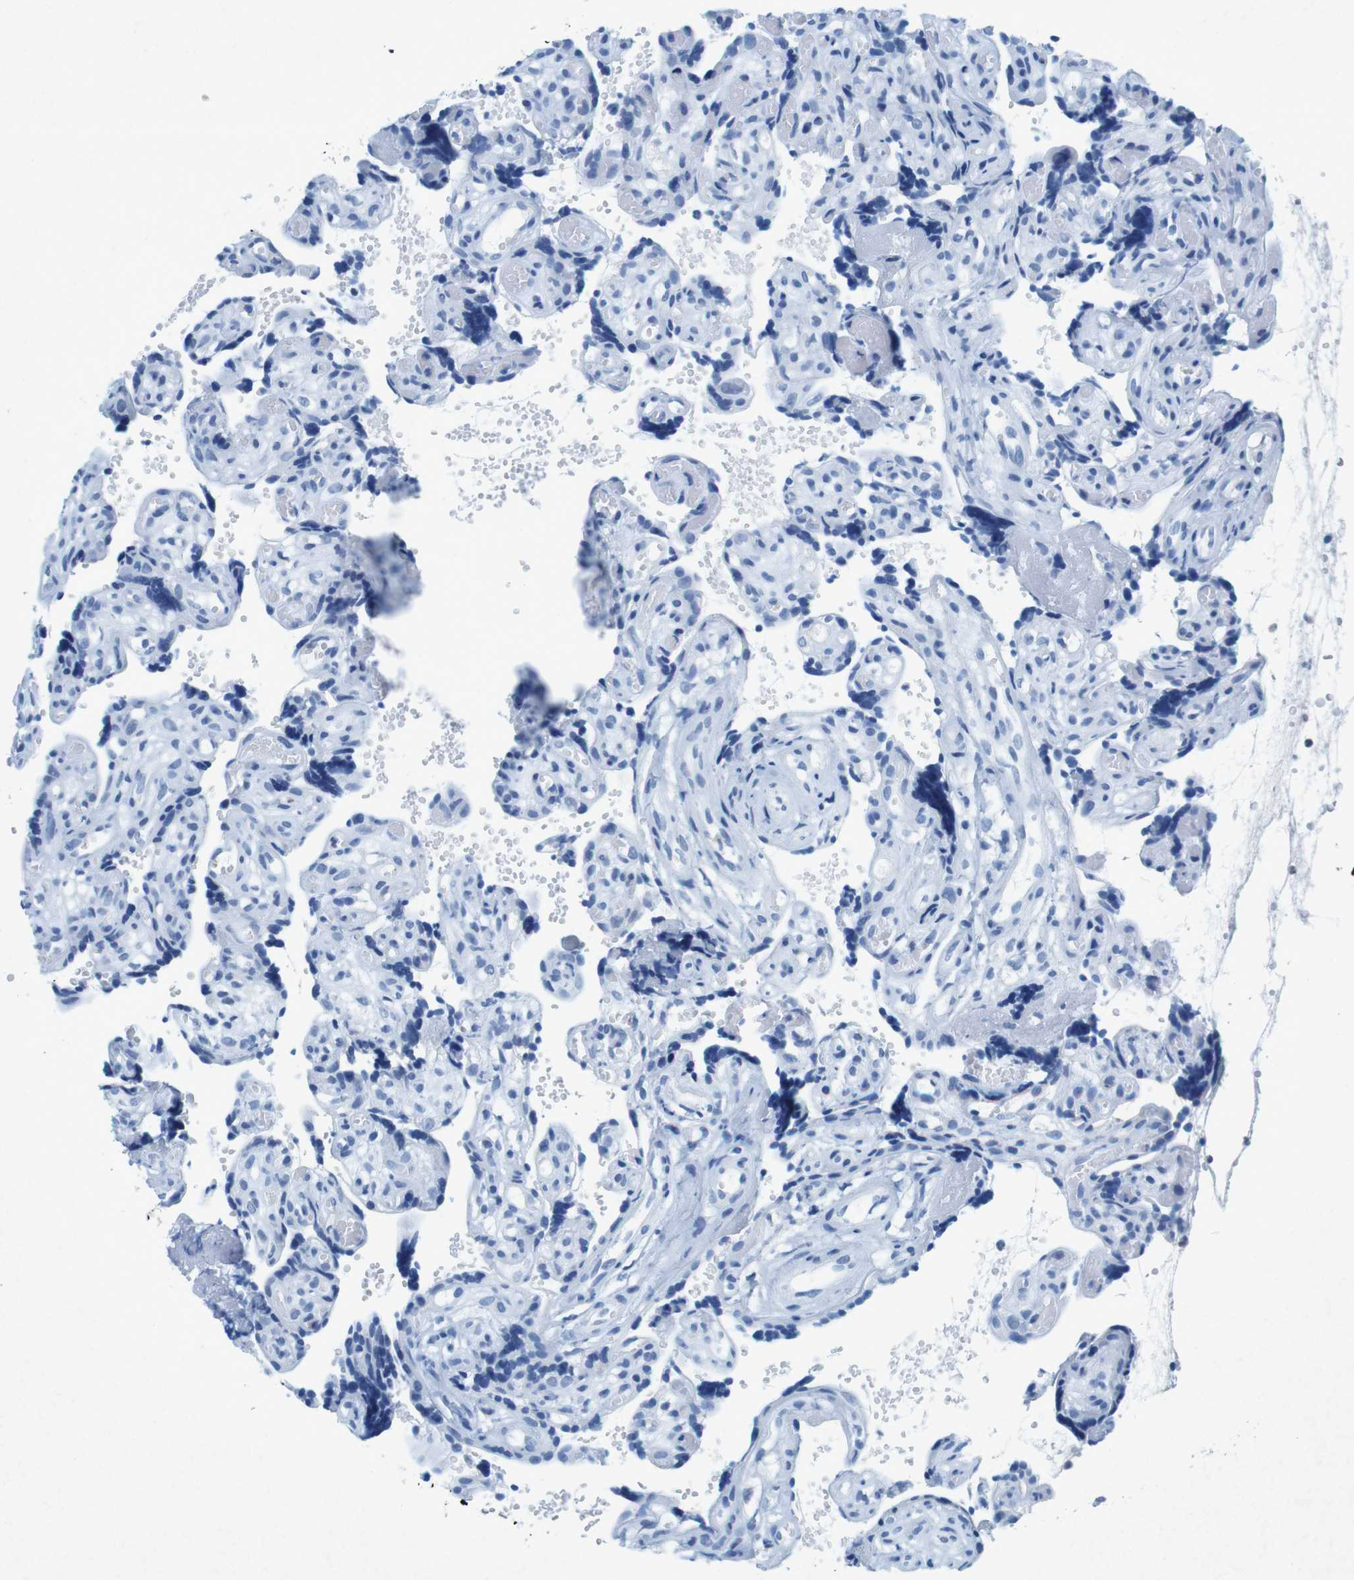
{"staining": {"intensity": "negative", "quantity": "none", "location": "none"}, "tissue": "placenta", "cell_type": "Decidual cells", "image_type": "normal", "snomed": [{"axis": "morphology", "description": "Normal tissue, NOS"}, {"axis": "topography", "description": "Placenta"}], "caption": "Immunohistochemical staining of unremarkable placenta reveals no significant staining in decidual cells. Brightfield microscopy of IHC stained with DAB (brown) and hematoxylin (blue), captured at high magnification.", "gene": "CTAG1B", "patient": {"sex": "female", "age": 30}}